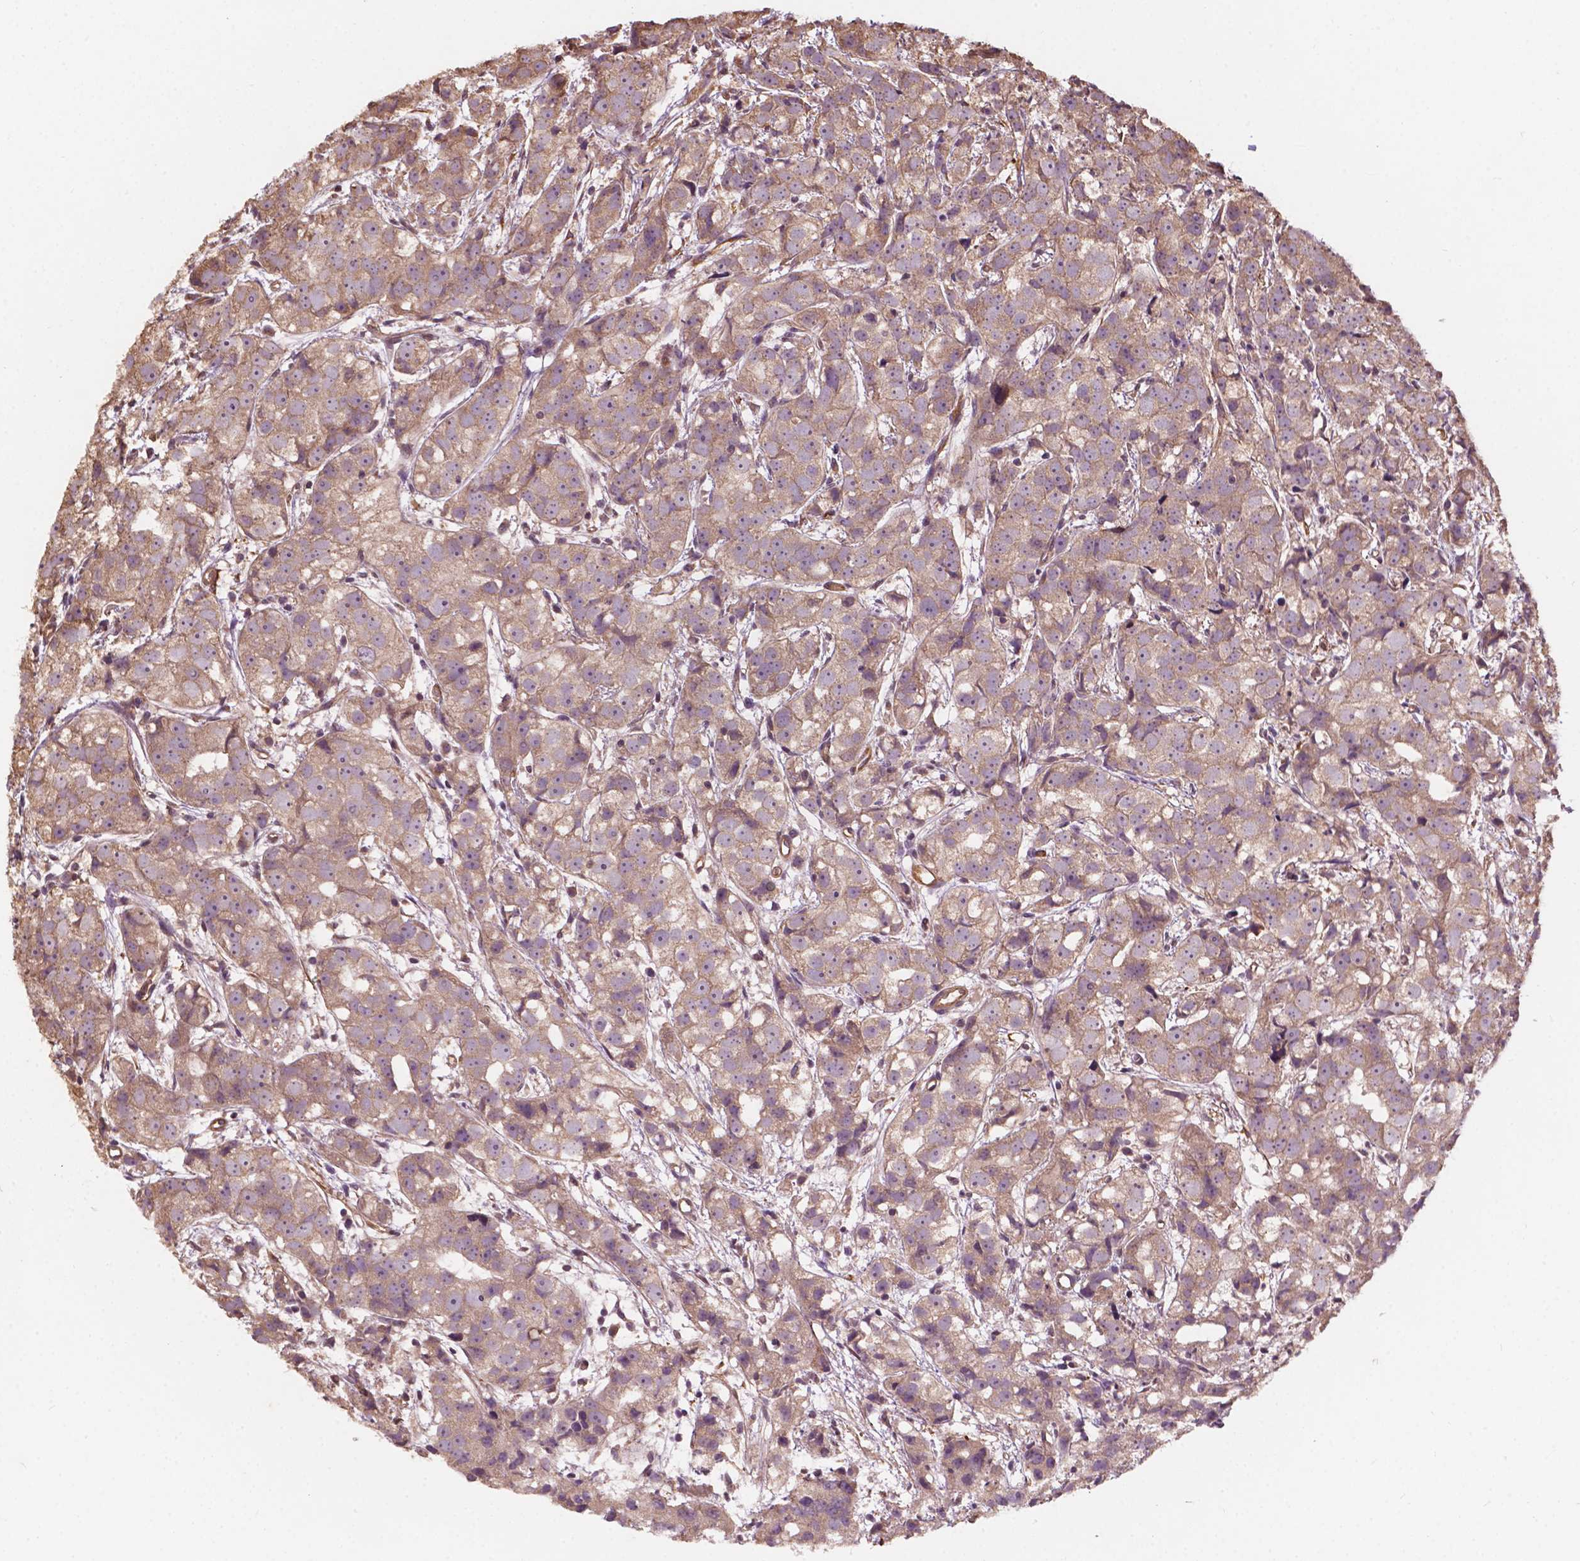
{"staining": {"intensity": "moderate", "quantity": ">75%", "location": "cytoplasmic/membranous"}, "tissue": "prostate cancer", "cell_type": "Tumor cells", "image_type": "cancer", "snomed": [{"axis": "morphology", "description": "Adenocarcinoma, High grade"}, {"axis": "topography", "description": "Prostate"}], "caption": "Immunohistochemistry (IHC) of prostate adenocarcinoma (high-grade) demonstrates medium levels of moderate cytoplasmic/membranous staining in approximately >75% of tumor cells.", "gene": "CDC42BPA", "patient": {"sex": "male", "age": 68}}